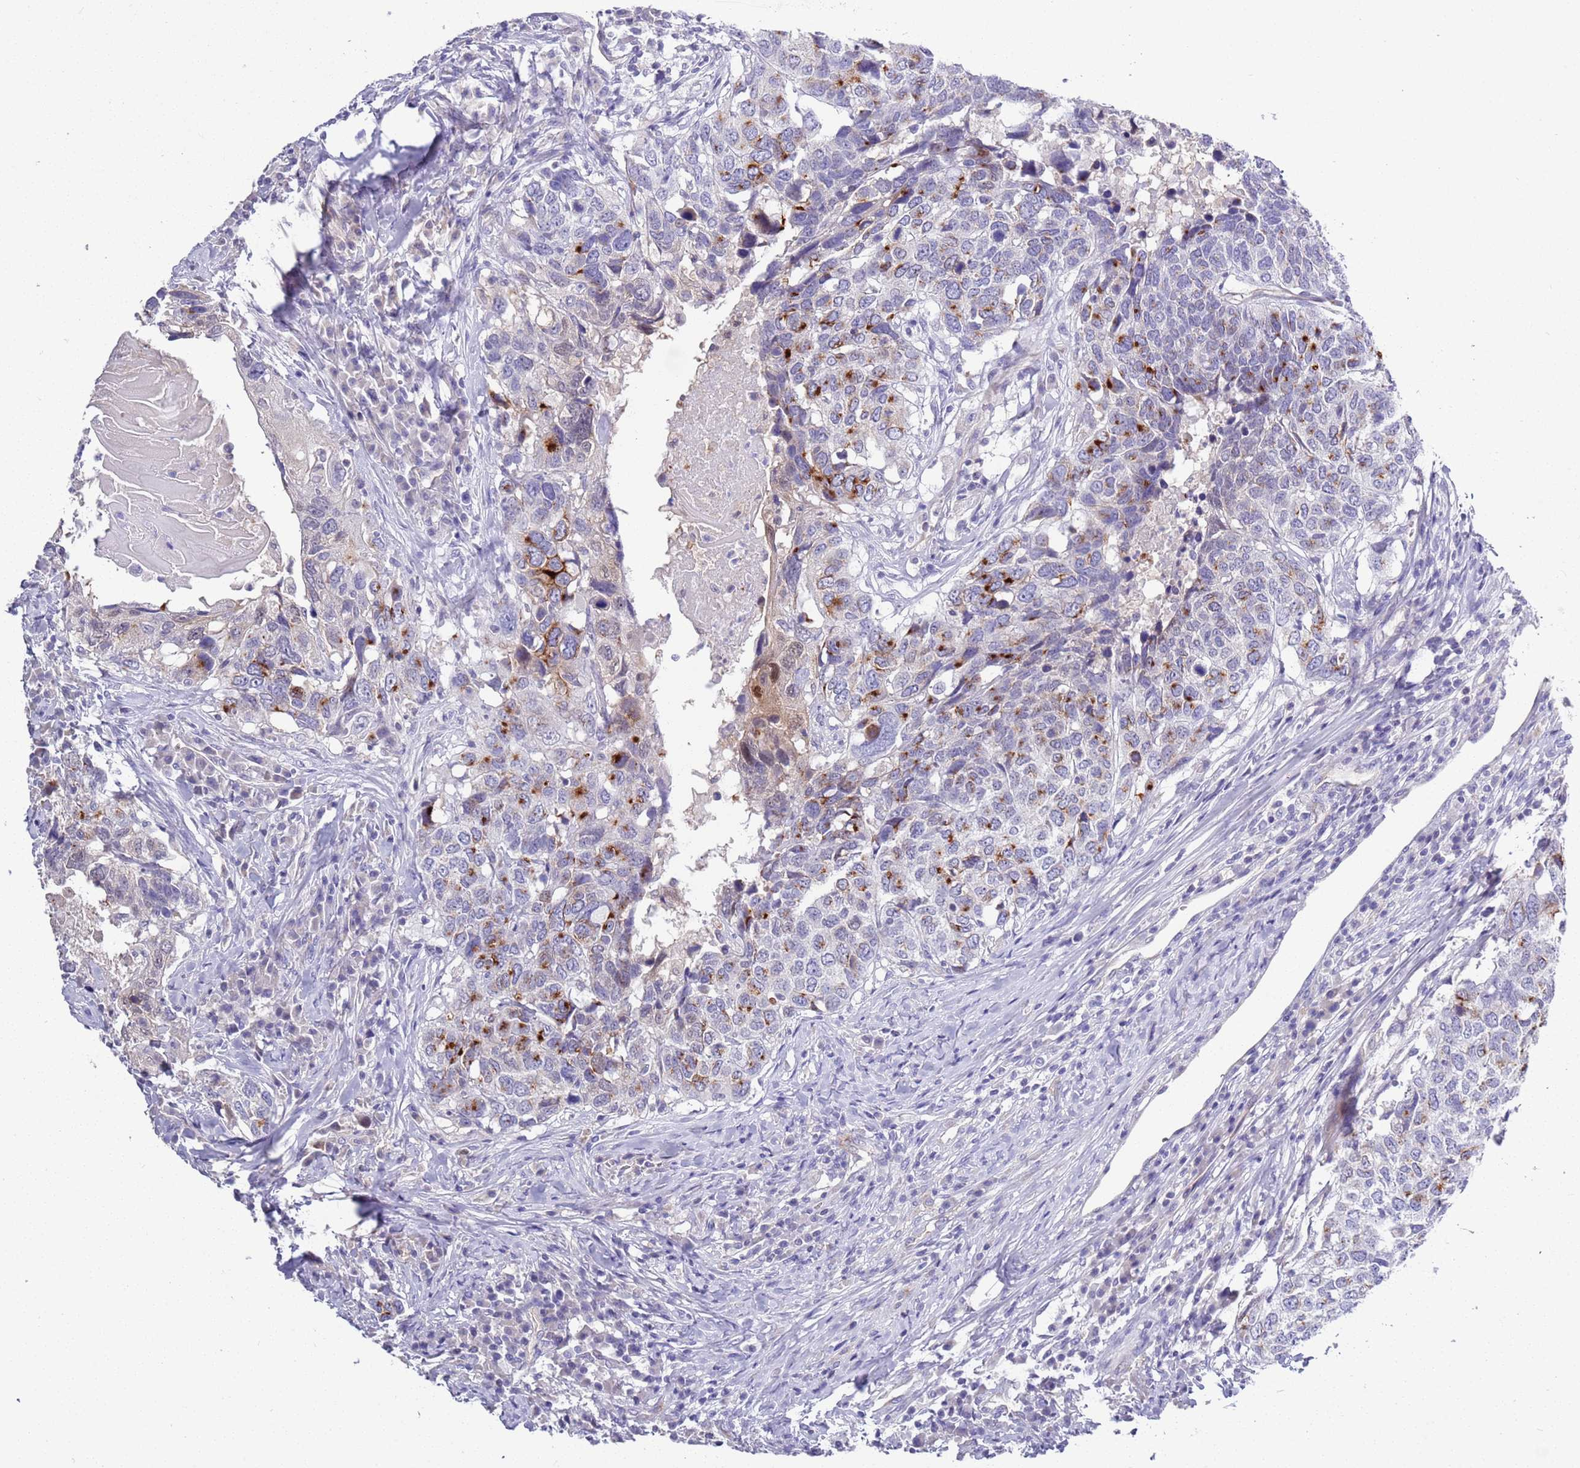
{"staining": {"intensity": "strong", "quantity": "<25%", "location": "cytoplasmic/membranous"}, "tissue": "head and neck cancer", "cell_type": "Tumor cells", "image_type": "cancer", "snomed": [{"axis": "morphology", "description": "Squamous cell carcinoma, NOS"}, {"axis": "topography", "description": "Head-Neck"}], "caption": "High-power microscopy captured an immunohistochemistry (IHC) micrograph of head and neck cancer (squamous cell carcinoma), revealing strong cytoplasmic/membranous staining in about <25% of tumor cells.", "gene": "BRMS1L", "patient": {"sex": "male", "age": 66}}